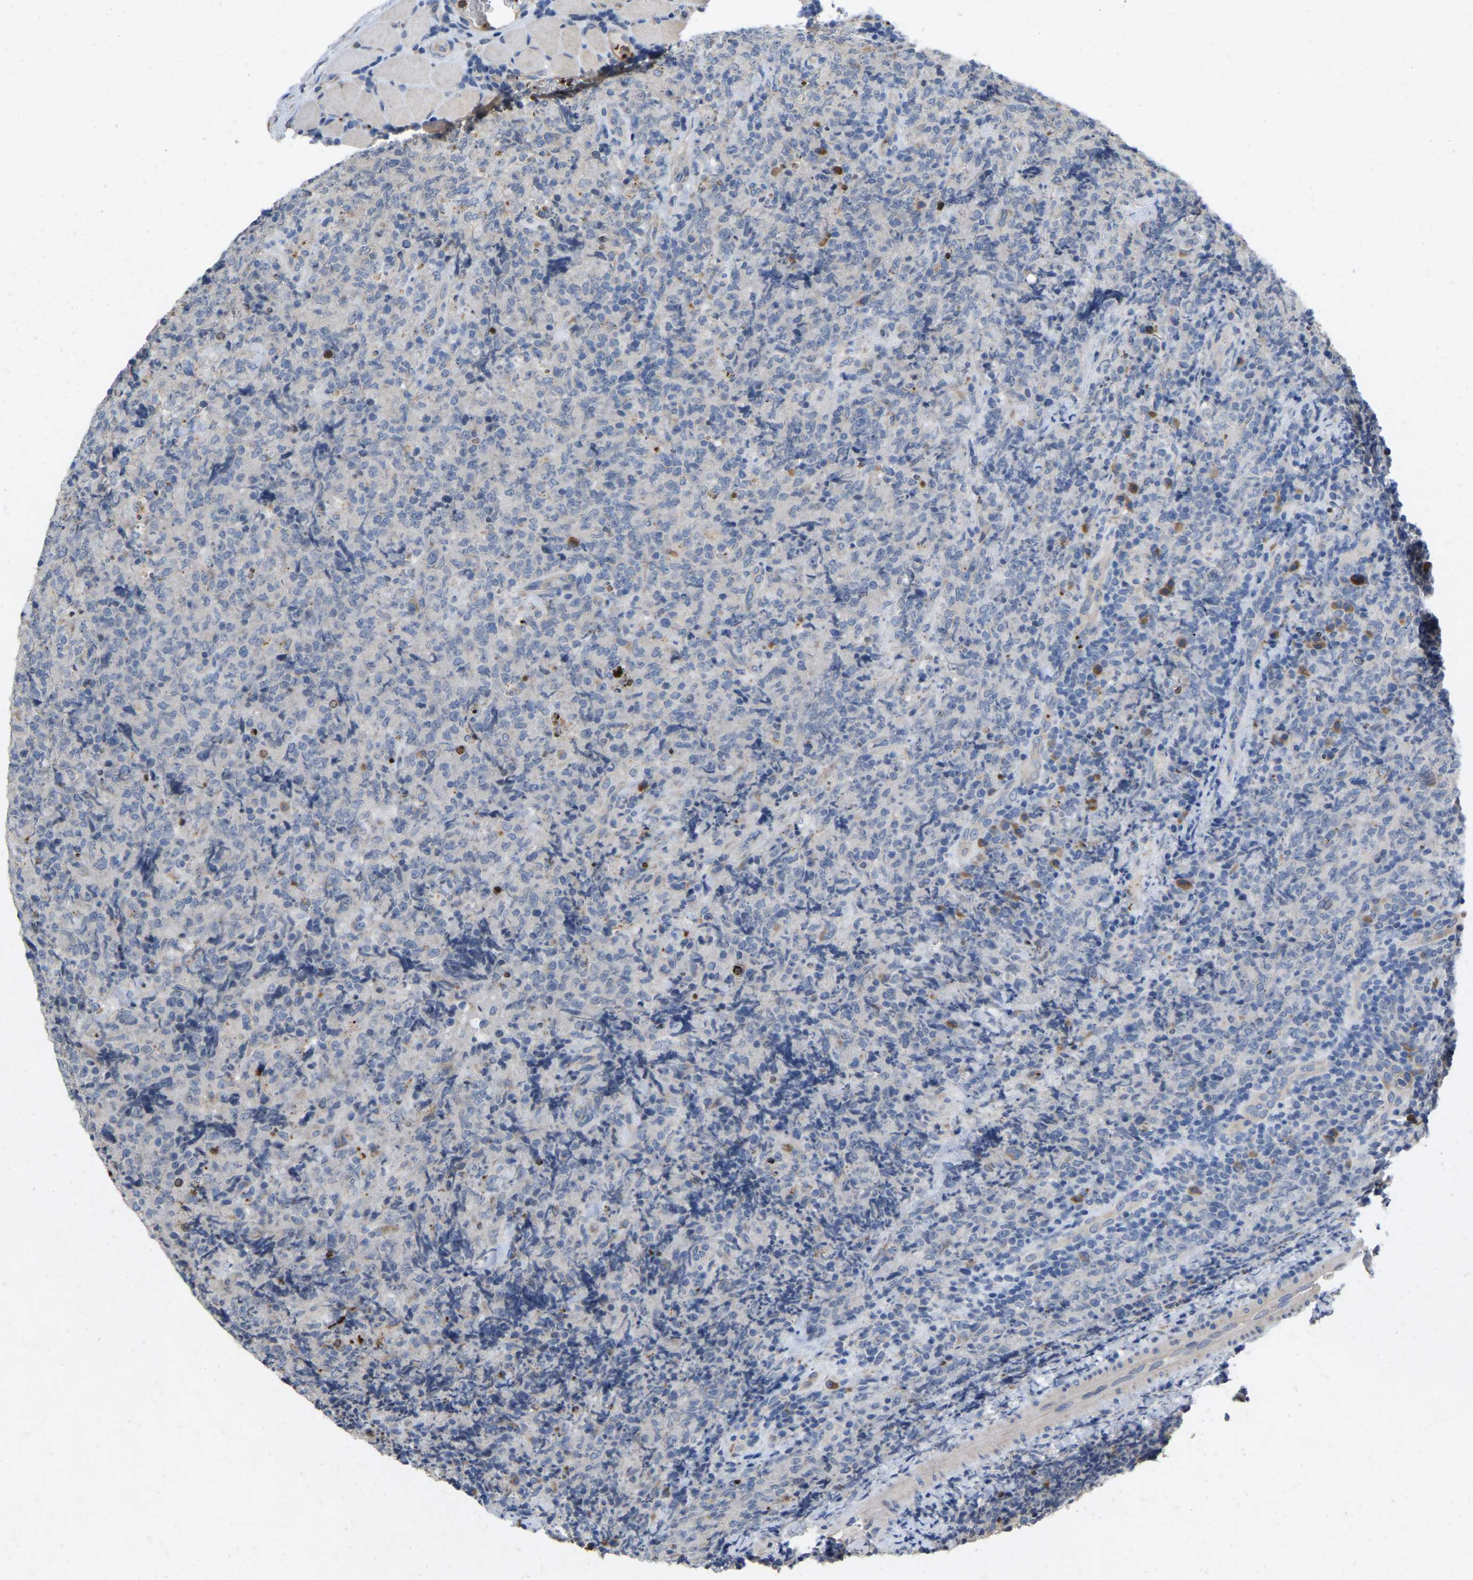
{"staining": {"intensity": "negative", "quantity": "none", "location": "none"}, "tissue": "lymphoma", "cell_type": "Tumor cells", "image_type": "cancer", "snomed": [{"axis": "morphology", "description": "Malignant lymphoma, non-Hodgkin's type, High grade"}, {"axis": "topography", "description": "Tonsil"}], "caption": "A micrograph of malignant lymphoma, non-Hodgkin's type (high-grade) stained for a protein displays no brown staining in tumor cells.", "gene": "RHEB", "patient": {"sex": "female", "age": 36}}